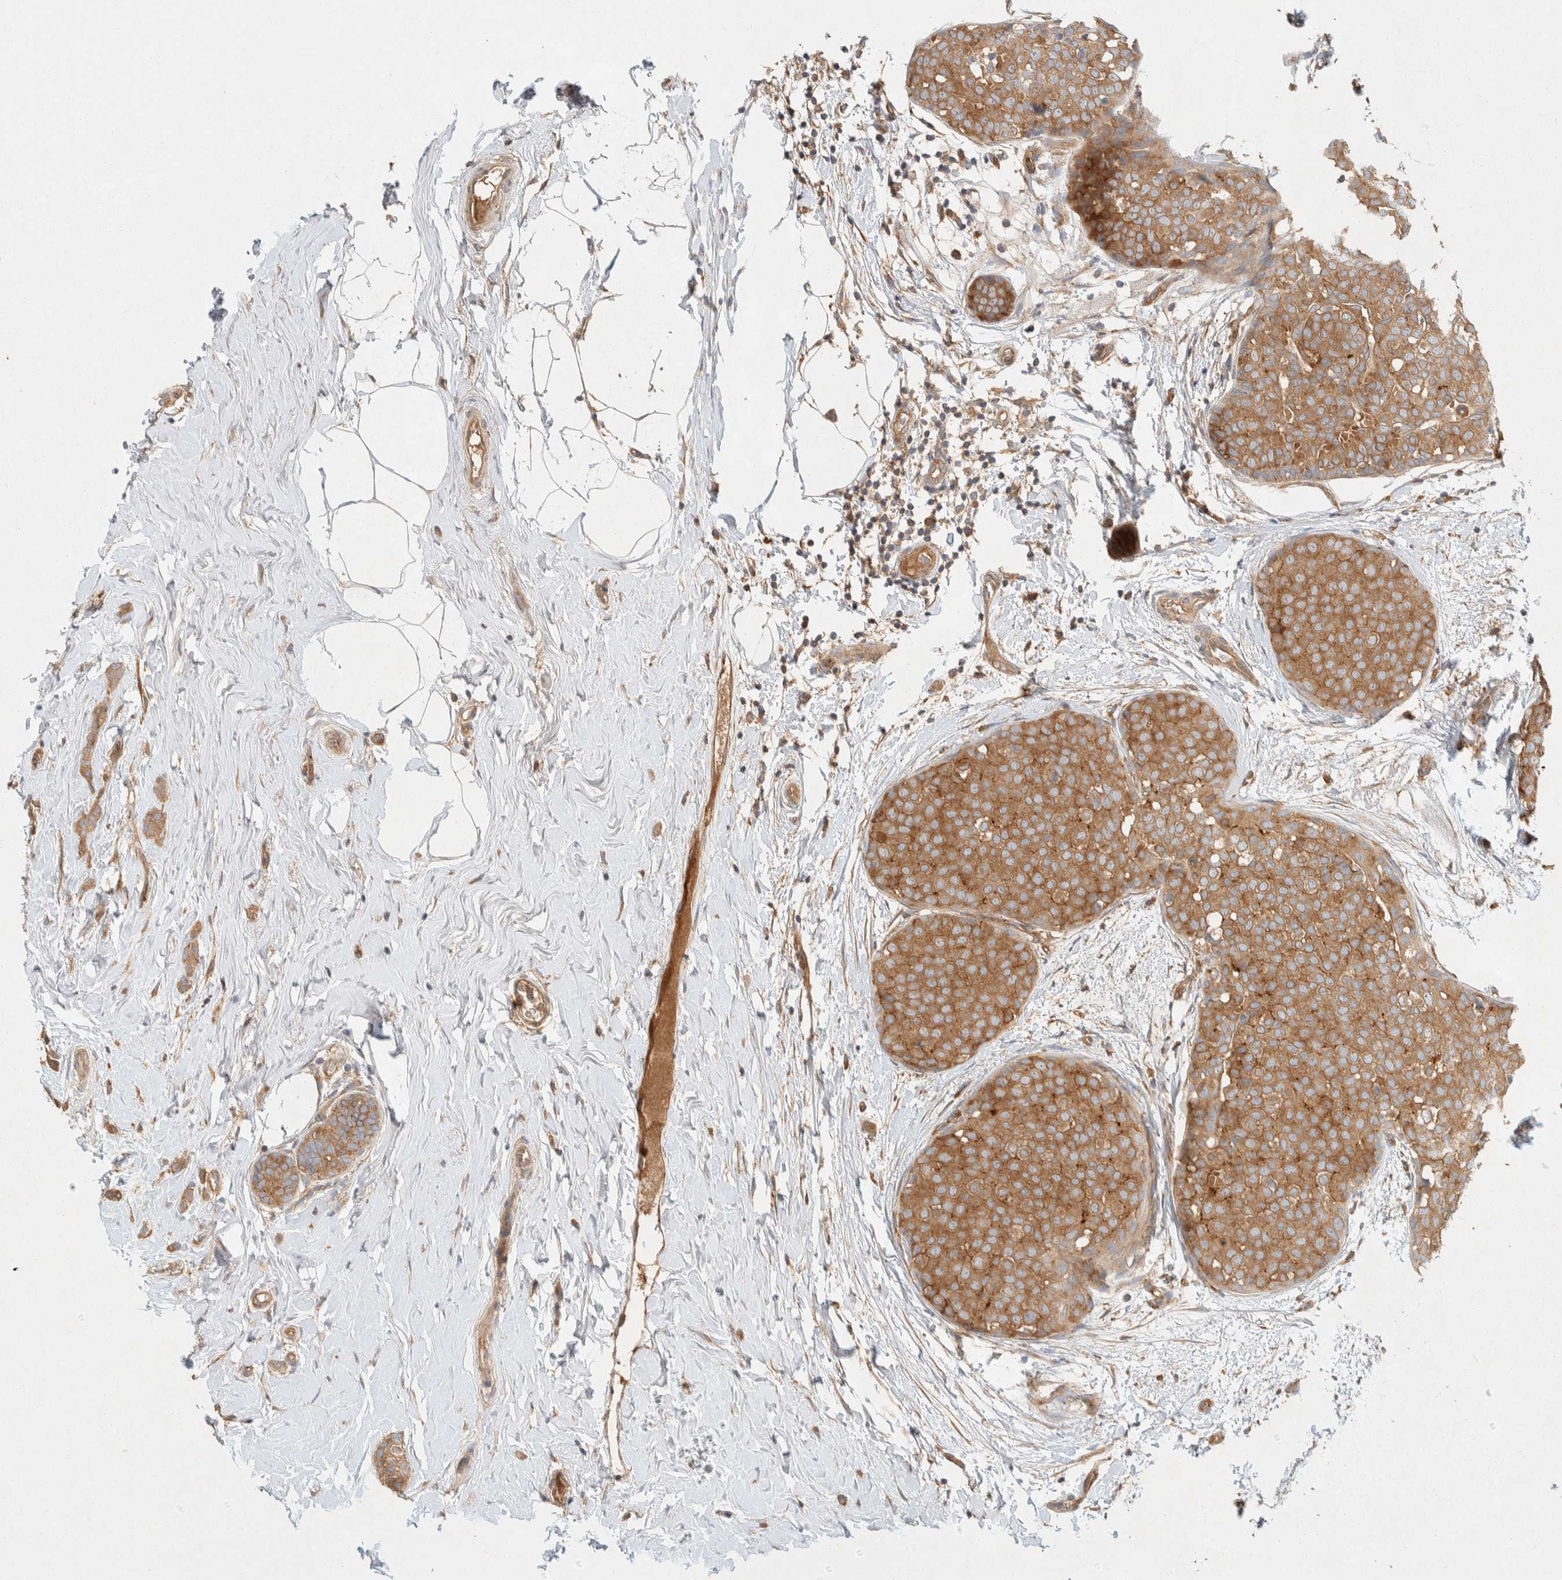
{"staining": {"intensity": "moderate", "quantity": ">75%", "location": "cytoplasmic/membranous"}, "tissue": "breast cancer", "cell_type": "Tumor cells", "image_type": "cancer", "snomed": [{"axis": "morphology", "description": "Lobular carcinoma, in situ"}, {"axis": "morphology", "description": "Lobular carcinoma"}, {"axis": "topography", "description": "Breast"}], "caption": "A brown stain shows moderate cytoplasmic/membranous positivity of a protein in breast cancer tumor cells. (DAB IHC with brightfield microscopy, high magnification).", "gene": "PXK", "patient": {"sex": "female", "age": 41}}